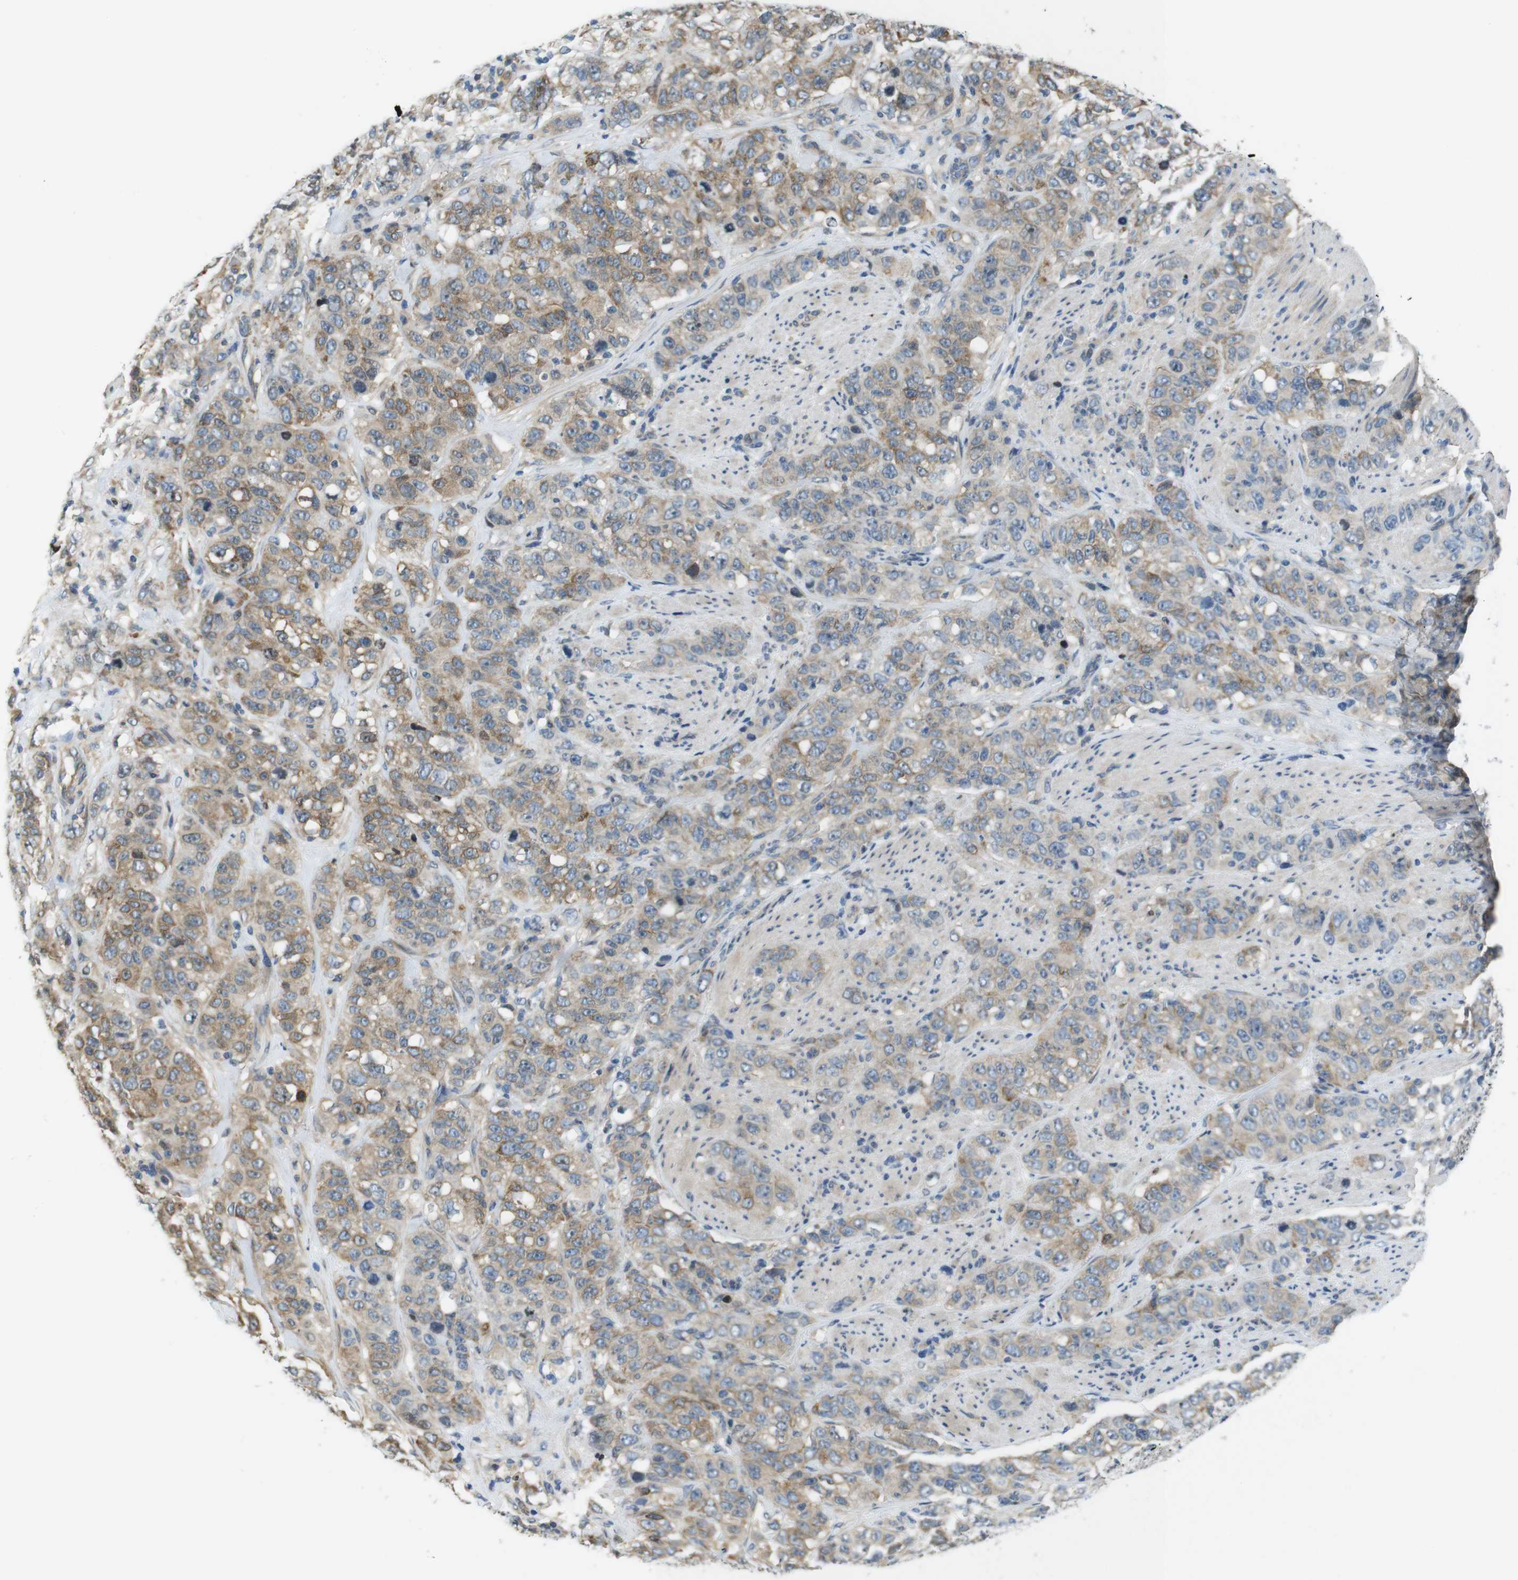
{"staining": {"intensity": "weak", "quantity": ">75%", "location": "cytoplasmic/membranous"}, "tissue": "stomach cancer", "cell_type": "Tumor cells", "image_type": "cancer", "snomed": [{"axis": "morphology", "description": "Adenocarcinoma, NOS"}, {"axis": "topography", "description": "Stomach"}], "caption": "A photomicrograph showing weak cytoplasmic/membranous expression in about >75% of tumor cells in stomach cancer (adenocarcinoma), as visualized by brown immunohistochemical staining.", "gene": "PCDH10", "patient": {"sex": "male", "age": 48}}